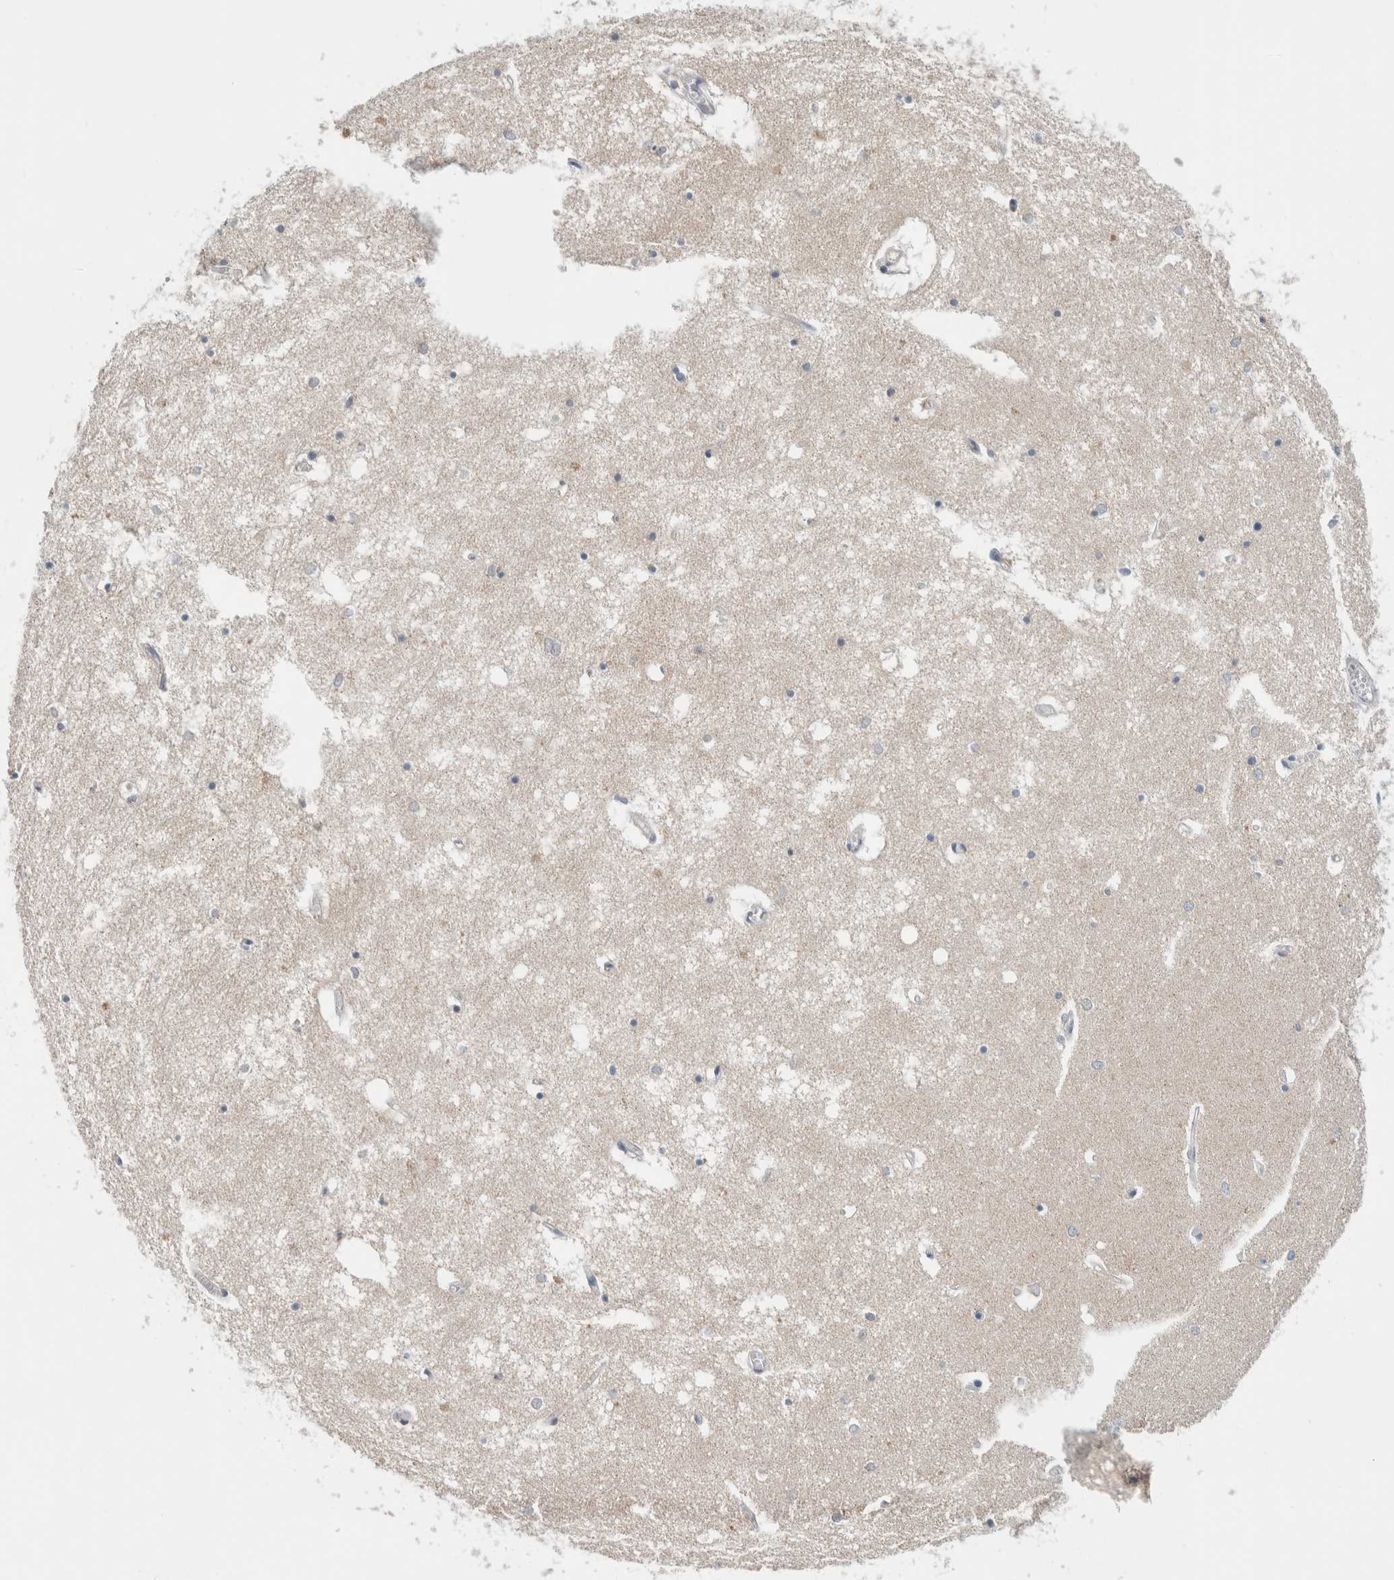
{"staining": {"intensity": "weak", "quantity": "<25%", "location": "cytoplasmic/membranous"}, "tissue": "hippocampus", "cell_type": "Glial cells", "image_type": "normal", "snomed": [{"axis": "morphology", "description": "Normal tissue, NOS"}, {"axis": "topography", "description": "Hippocampus"}], "caption": "Immunohistochemistry photomicrograph of unremarkable hippocampus stained for a protein (brown), which displays no positivity in glial cells. (DAB immunohistochemistry with hematoxylin counter stain).", "gene": "SHPK", "patient": {"sex": "male", "age": 70}}